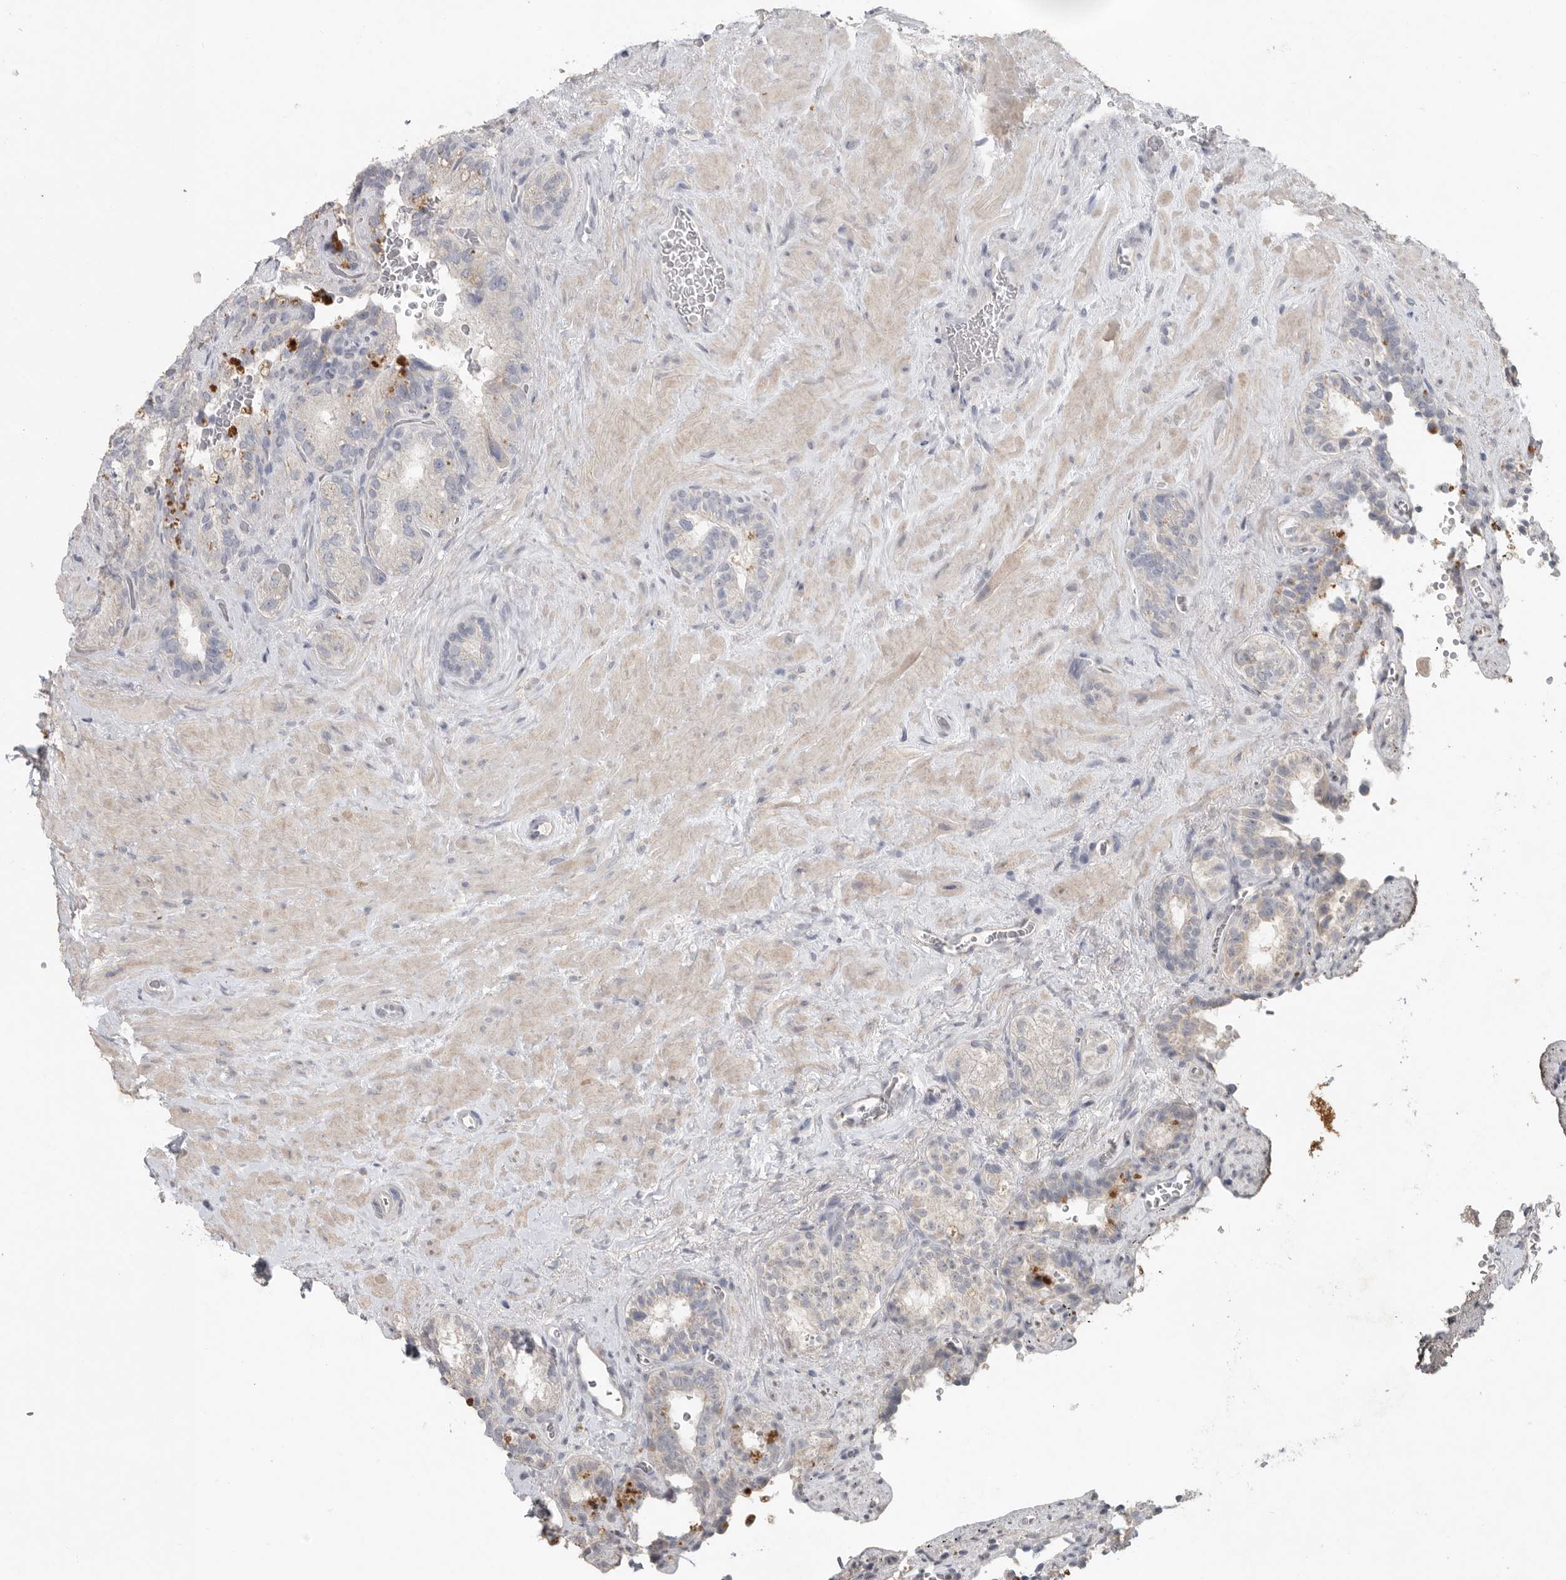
{"staining": {"intensity": "negative", "quantity": "none", "location": "none"}, "tissue": "seminal vesicle", "cell_type": "Glandular cells", "image_type": "normal", "snomed": [{"axis": "morphology", "description": "Normal tissue, NOS"}, {"axis": "topography", "description": "Prostate"}, {"axis": "topography", "description": "Seminal veicle"}], "caption": "Normal seminal vesicle was stained to show a protein in brown. There is no significant expression in glandular cells. The staining is performed using DAB brown chromogen with nuclei counter-stained in using hematoxylin.", "gene": "REG4", "patient": {"sex": "male", "age": 67}}